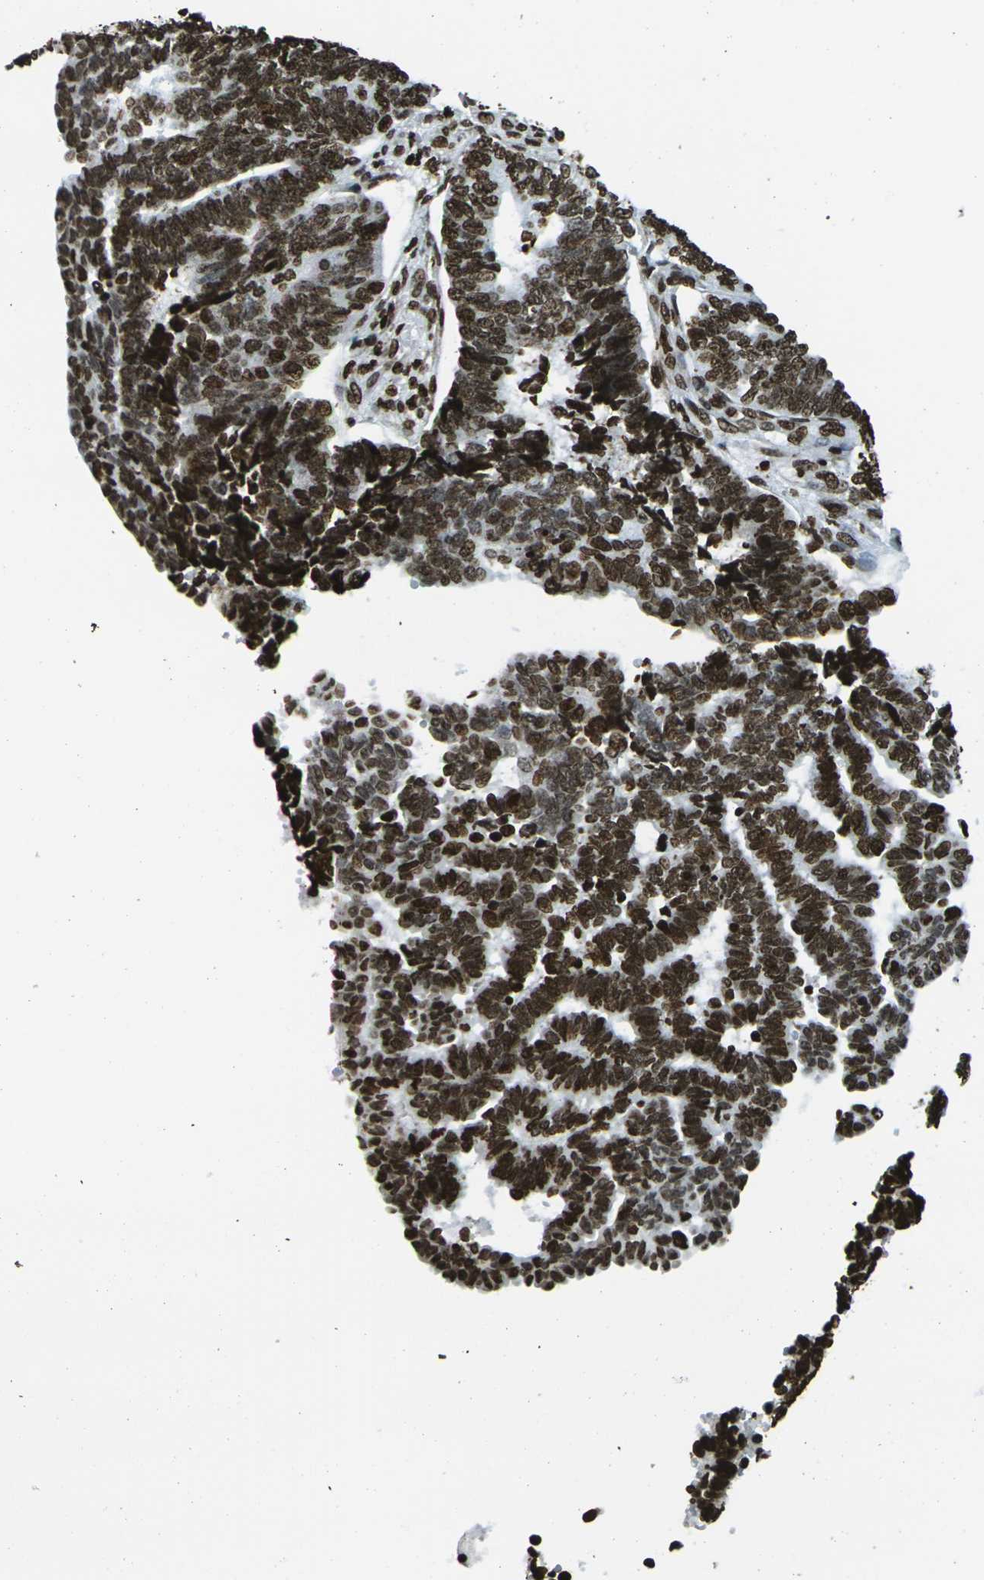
{"staining": {"intensity": "strong", "quantity": ">75%", "location": "nuclear"}, "tissue": "endometrial cancer", "cell_type": "Tumor cells", "image_type": "cancer", "snomed": [{"axis": "morphology", "description": "Adenocarcinoma, NOS"}, {"axis": "topography", "description": "Endometrium"}], "caption": "A photomicrograph of adenocarcinoma (endometrial) stained for a protein shows strong nuclear brown staining in tumor cells.", "gene": "H1-2", "patient": {"sex": "female", "age": 70}}